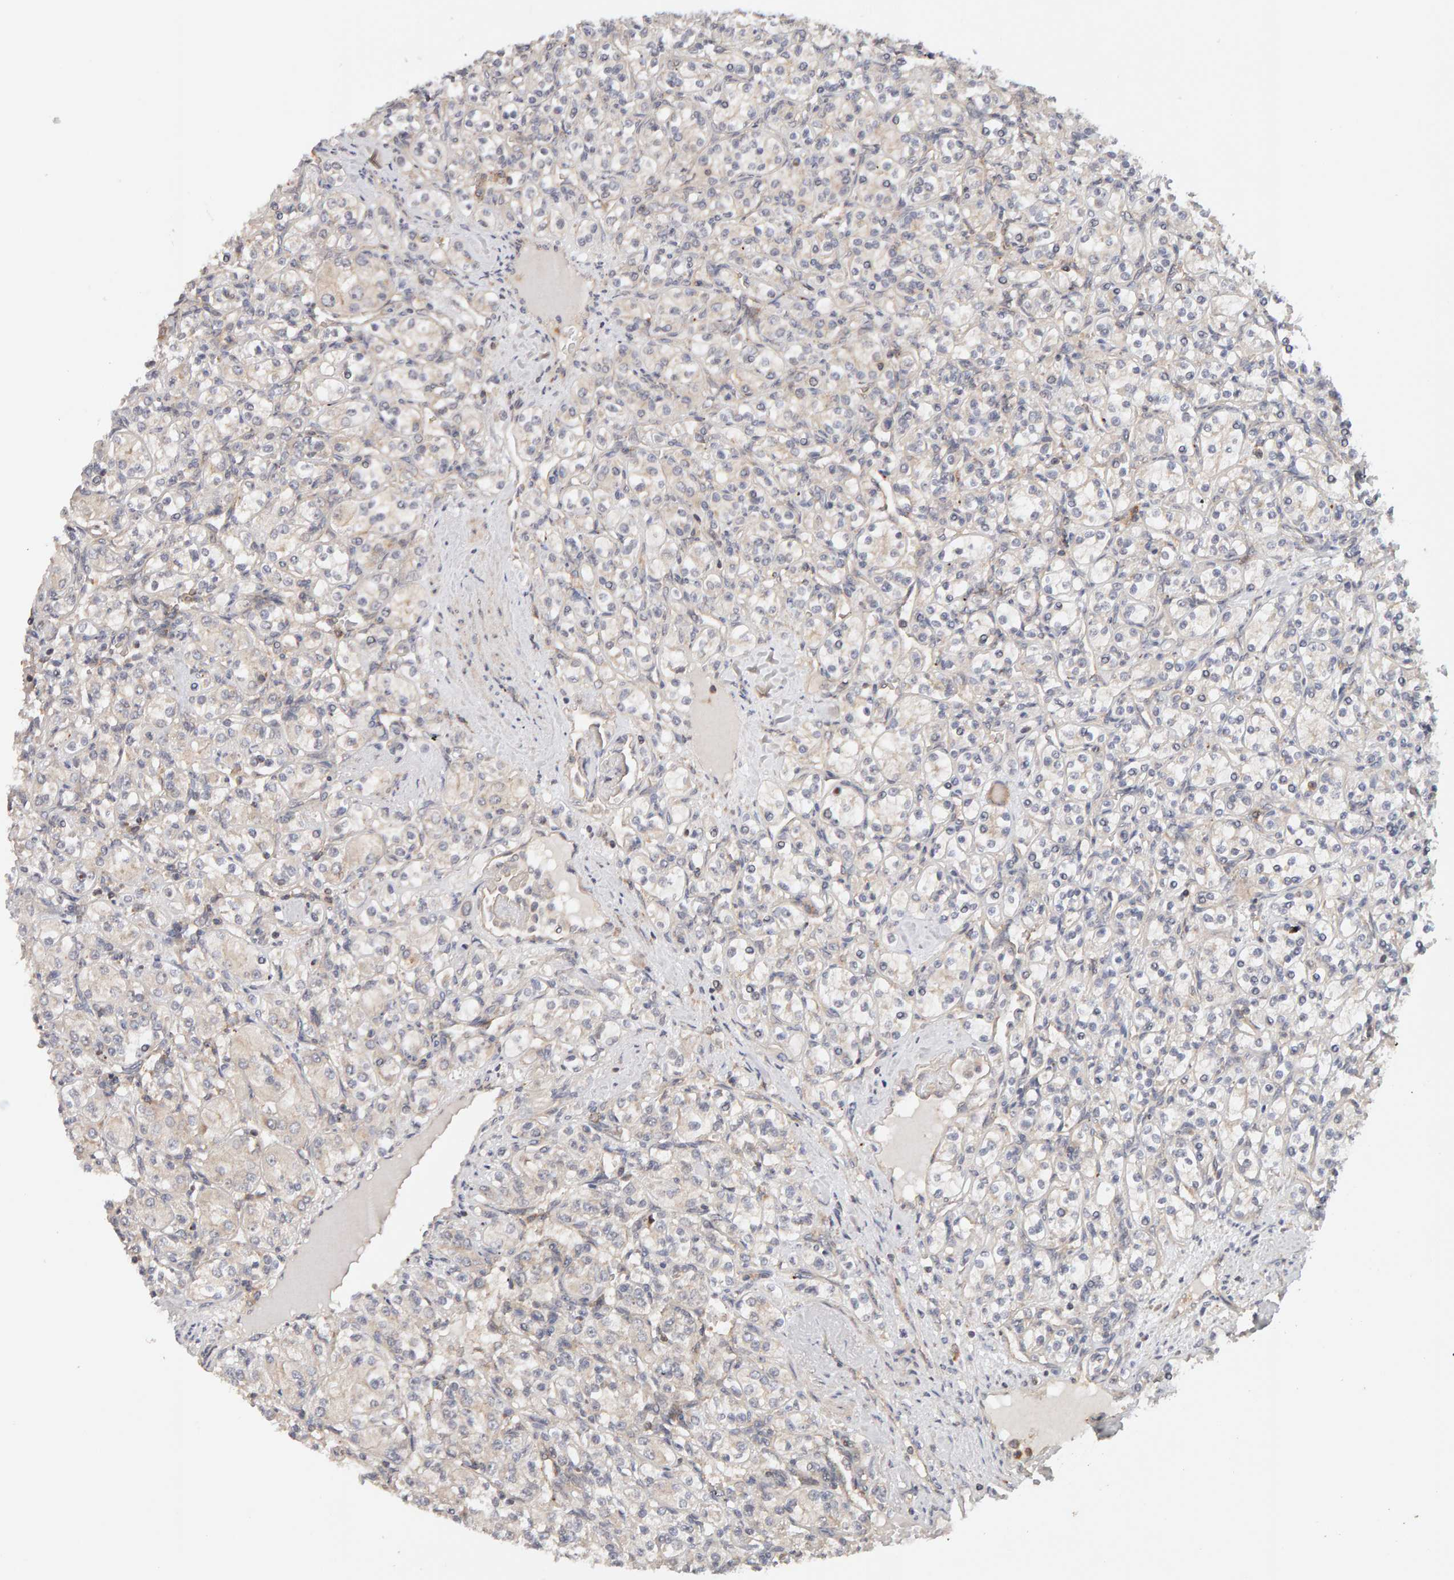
{"staining": {"intensity": "negative", "quantity": "none", "location": "none"}, "tissue": "renal cancer", "cell_type": "Tumor cells", "image_type": "cancer", "snomed": [{"axis": "morphology", "description": "Adenocarcinoma, NOS"}, {"axis": "topography", "description": "Kidney"}], "caption": "Human adenocarcinoma (renal) stained for a protein using immunohistochemistry (IHC) exhibits no staining in tumor cells.", "gene": "DNAJC7", "patient": {"sex": "male", "age": 77}}